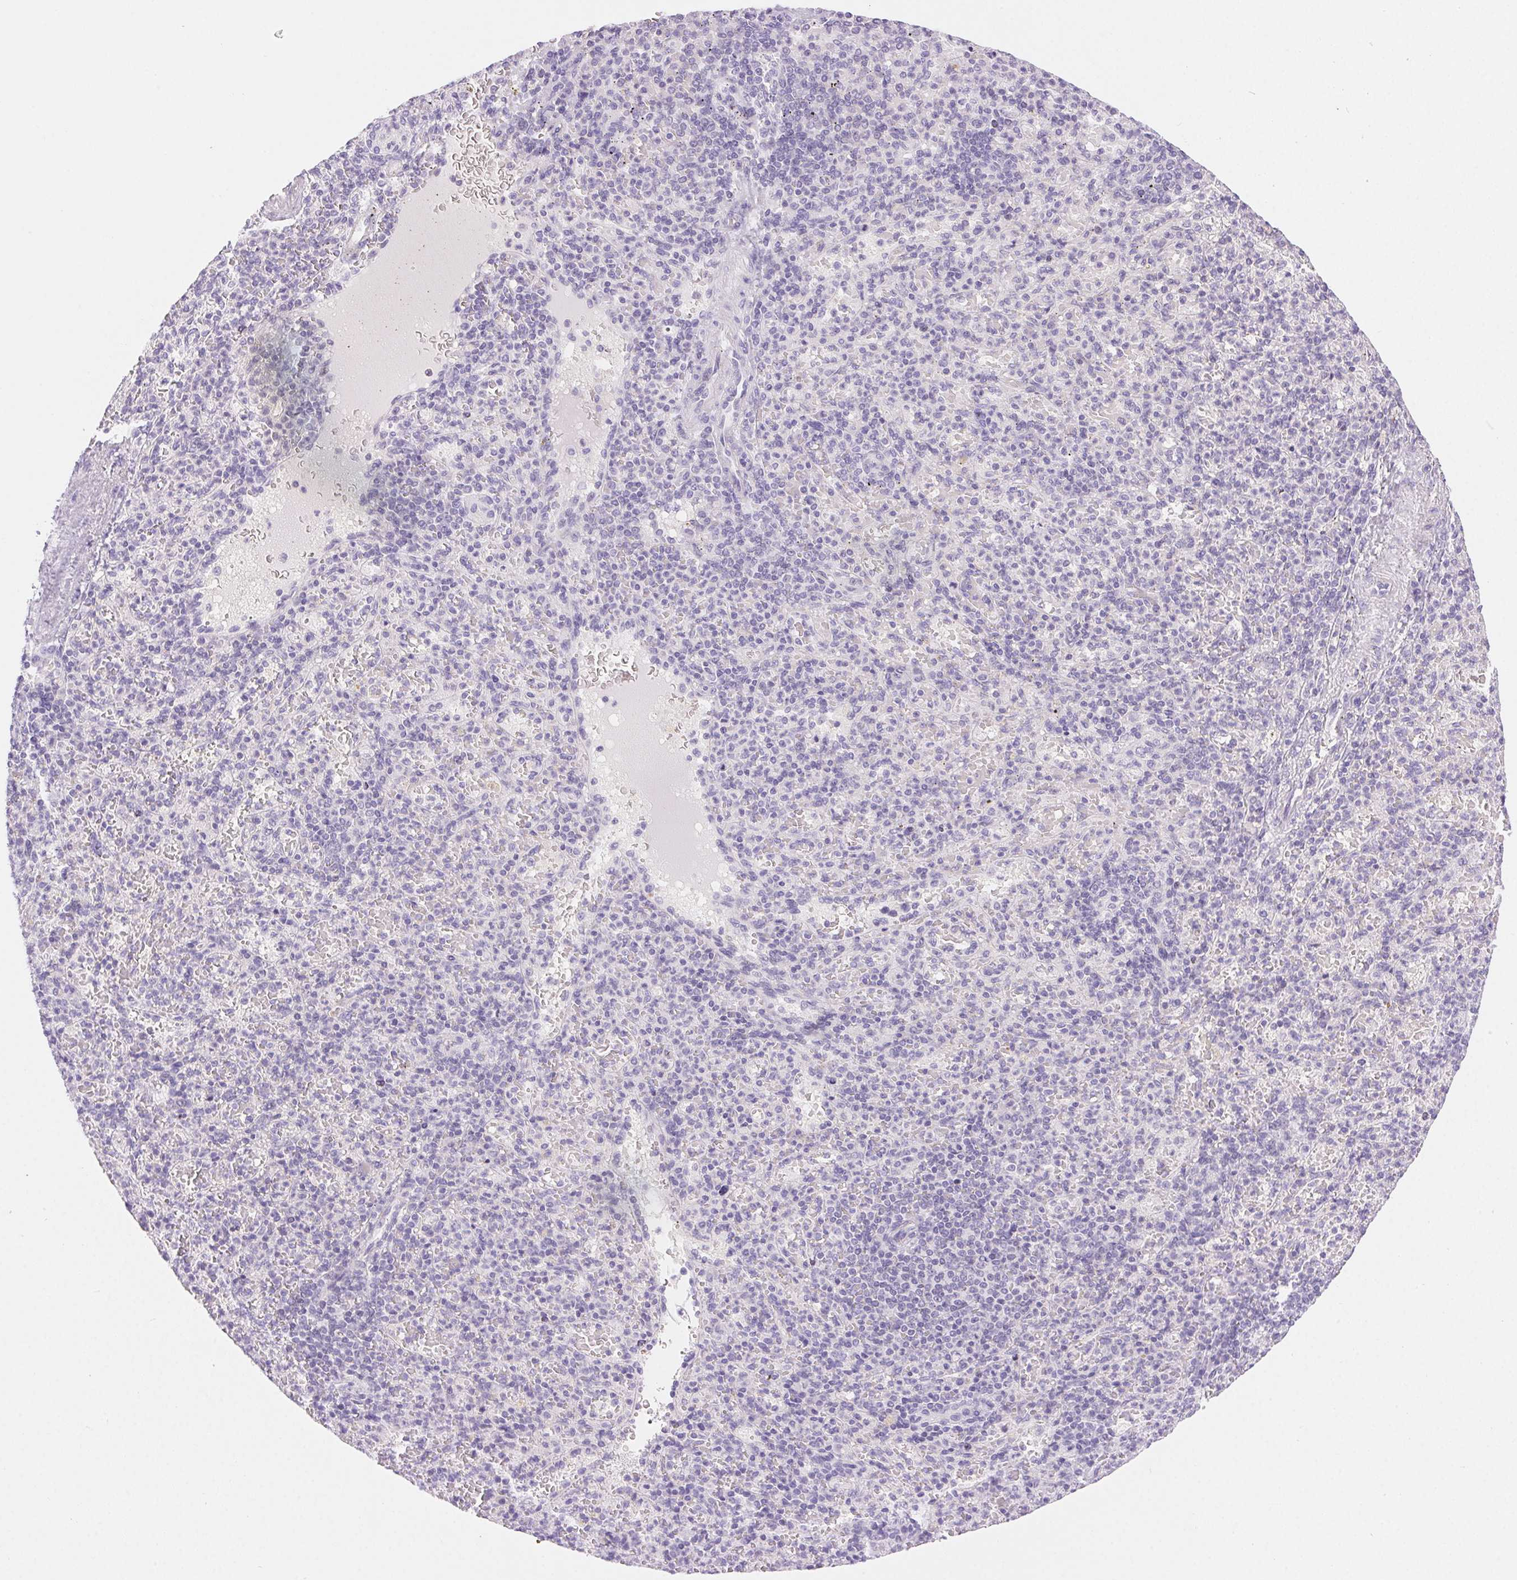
{"staining": {"intensity": "negative", "quantity": "none", "location": "none"}, "tissue": "spleen", "cell_type": "Cells in red pulp", "image_type": "normal", "snomed": [{"axis": "morphology", "description": "Normal tissue, NOS"}, {"axis": "topography", "description": "Spleen"}], "caption": "Immunohistochemical staining of normal spleen displays no significant expression in cells in red pulp.", "gene": "CLDN16", "patient": {"sex": "female", "age": 74}}